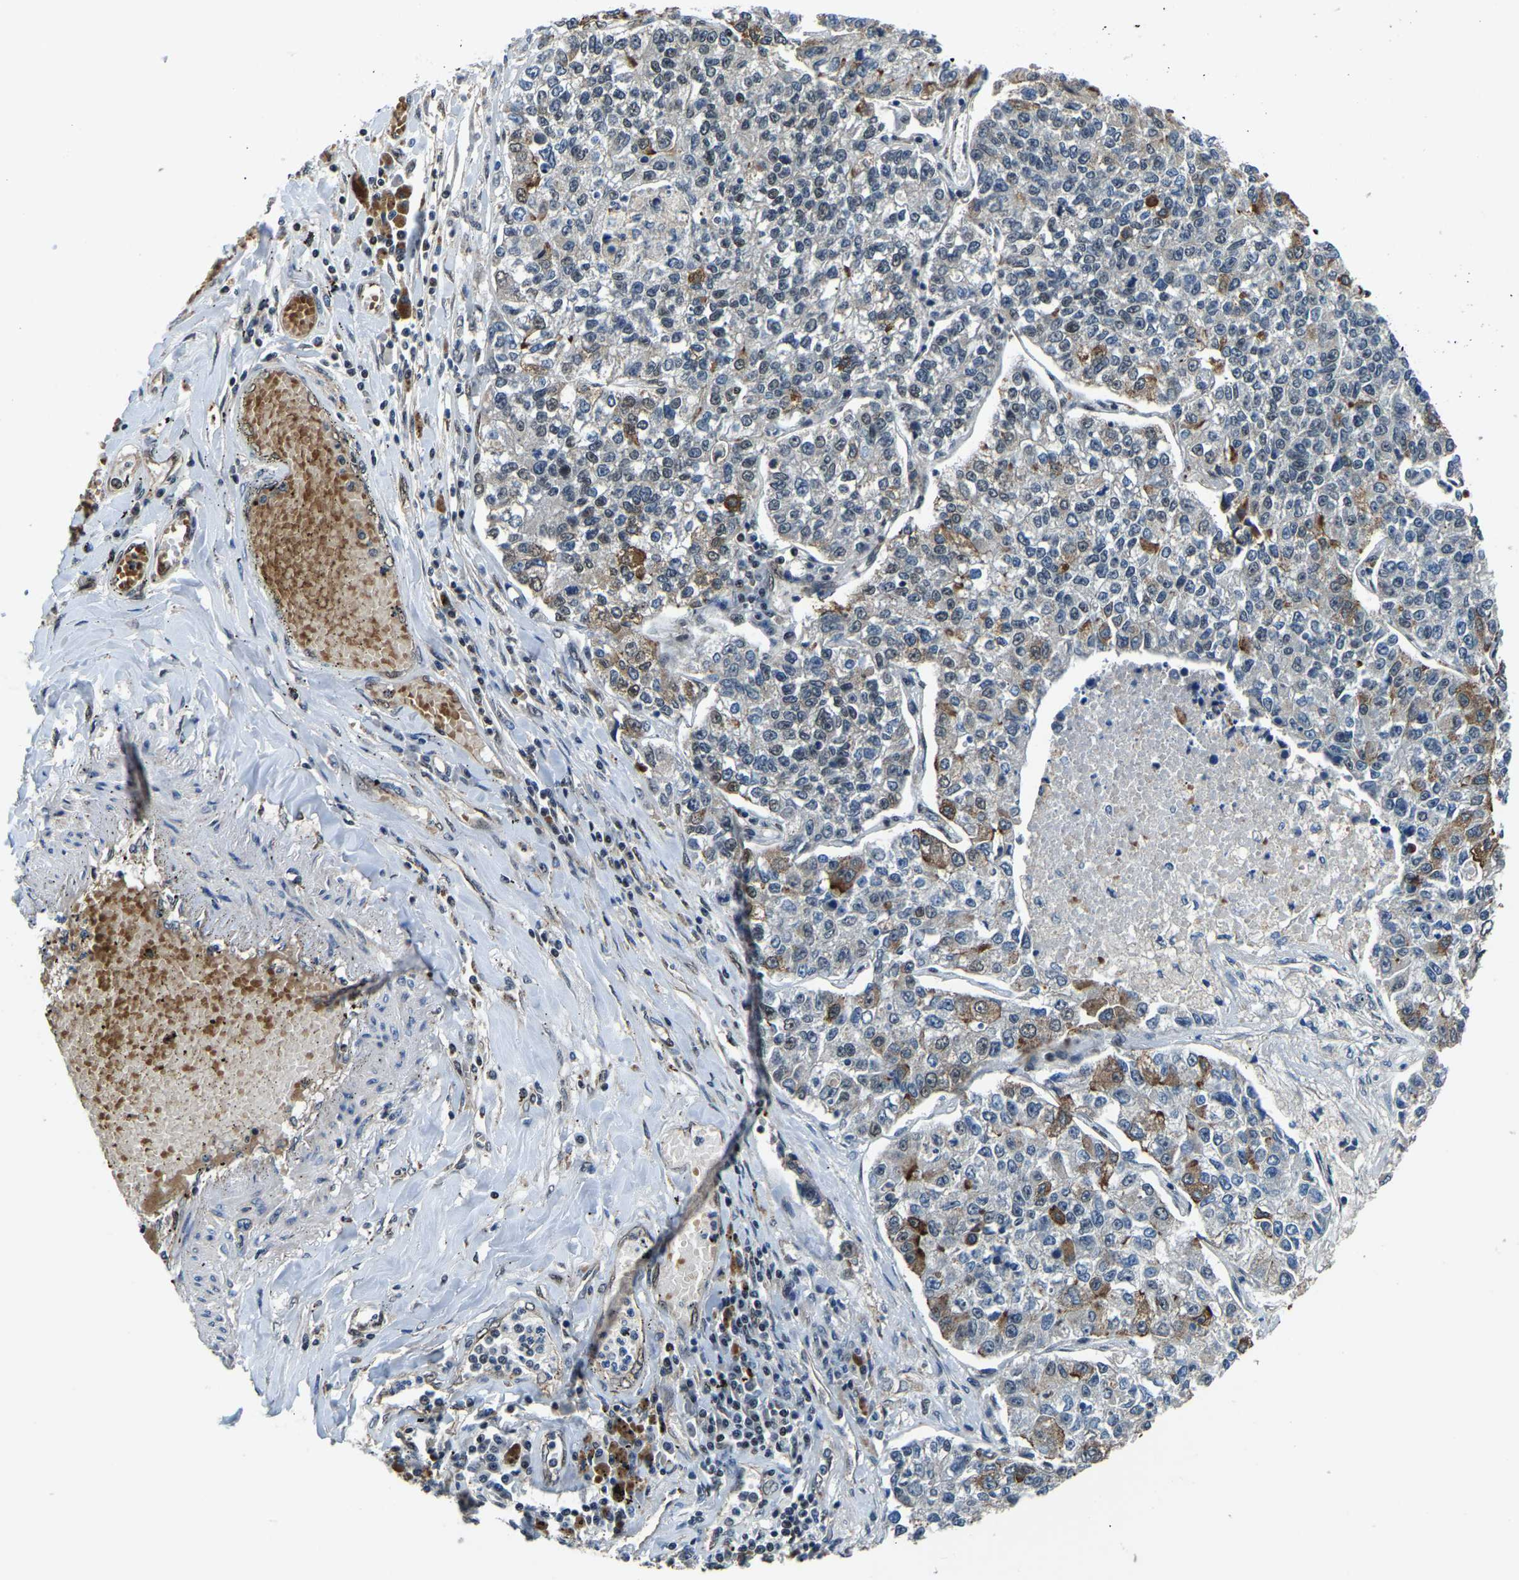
{"staining": {"intensity": "moderate", "quantity": "<25%", "location": "cytoplasmic/membranous,nuclear"}, "tissue": "lung cancer", "cell_type": "Tumor cells", "image_type": "cancer", "snomed": [{"axis": "morphology", "description": "Adenocarcinoma, NOS"}, {"axis": "topography", "description": "Lung"}], "caption": "The immunohistochemical stain highlights moderate cytoplasmic/membranous and nuclear expression in tumor cells of adenocarcinoma (lung) tissue.", "gene": "DFFA", "patient": {"sex": "male", "age": 49}}